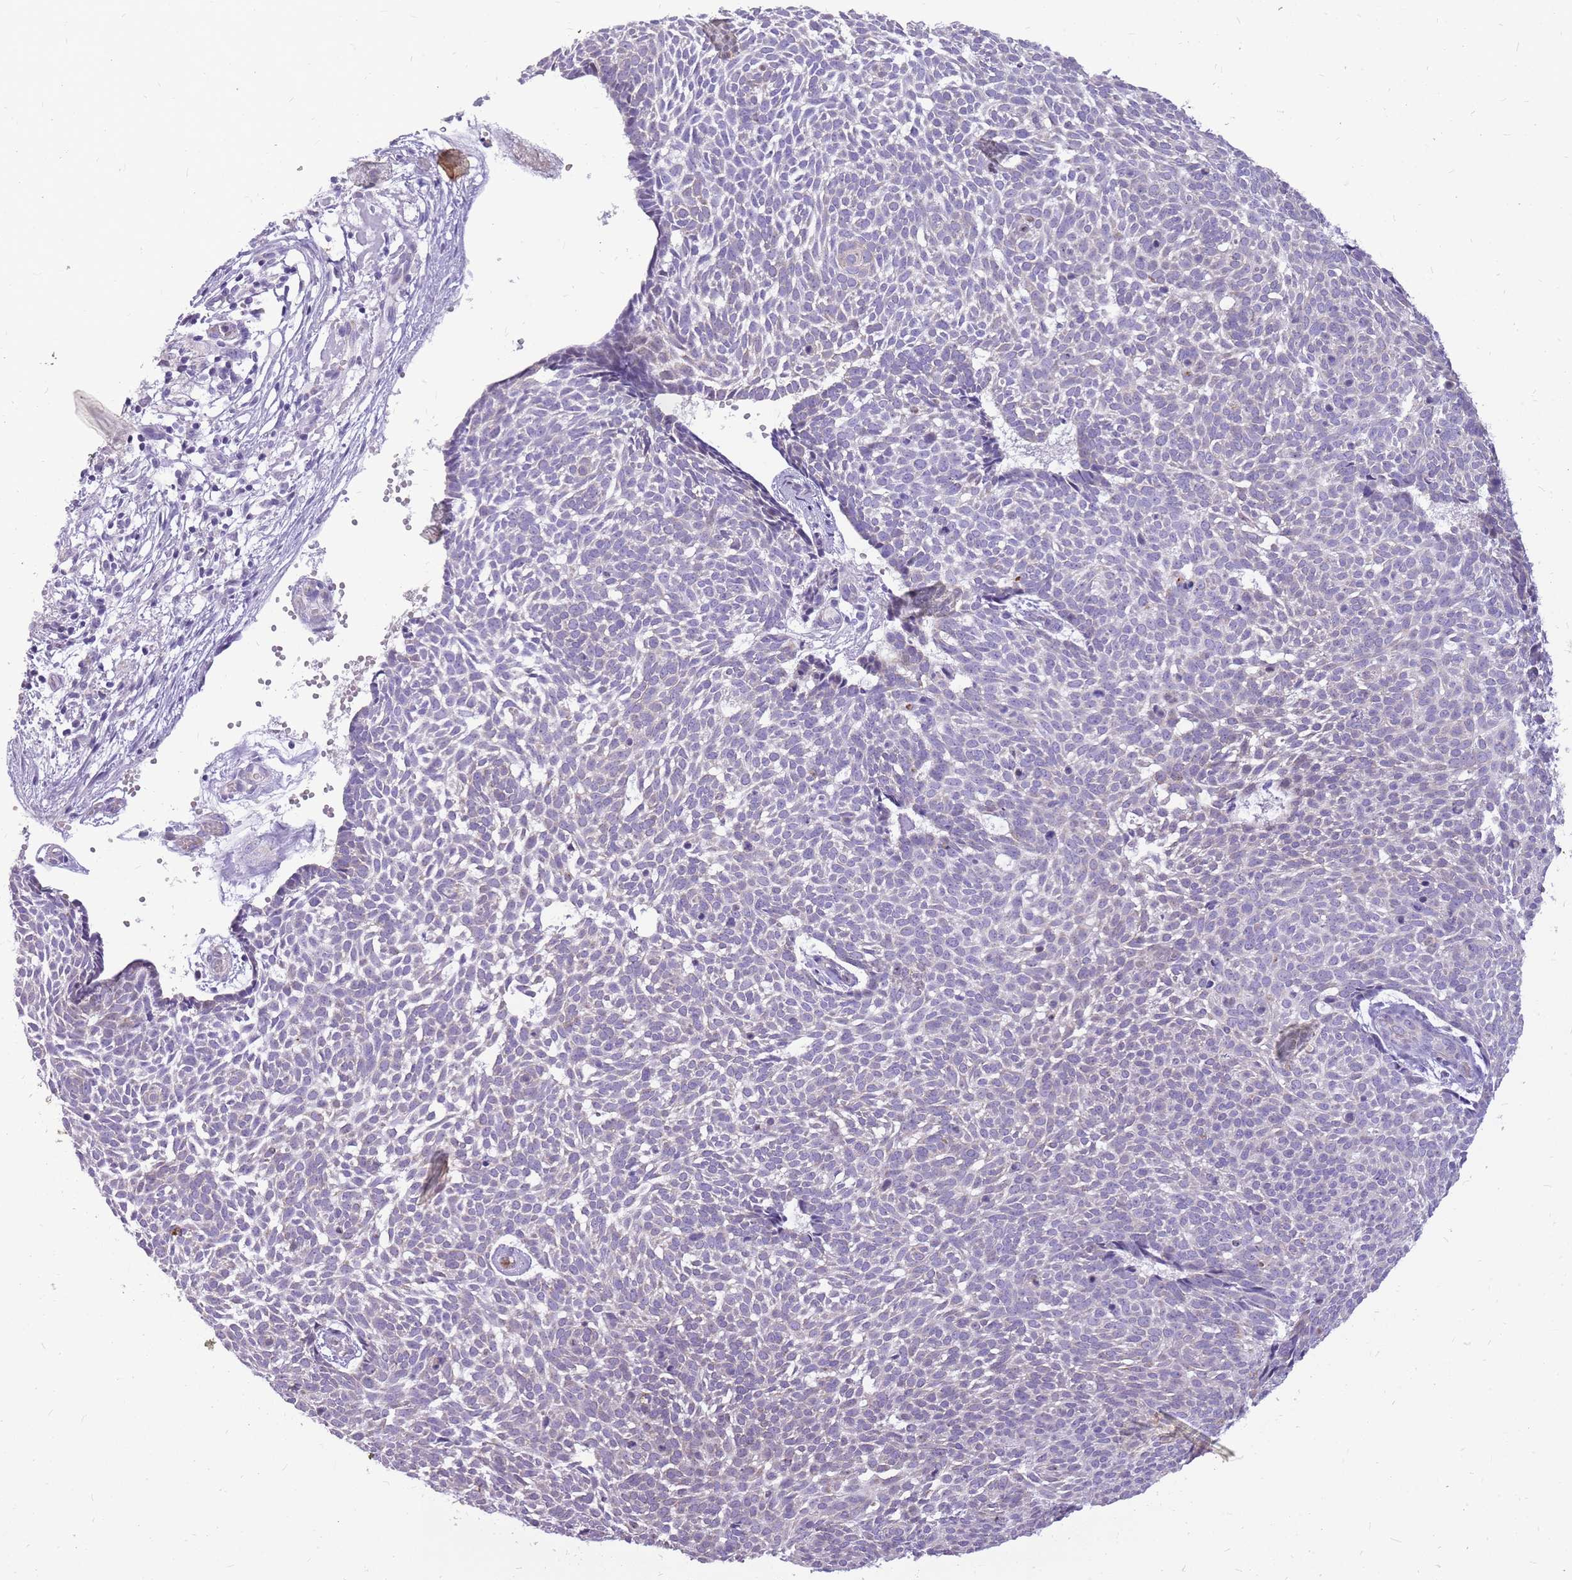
{"staining": {"intensity": "negative", "quantity": "none", "location": "none"}, "tissue": "skin cancer", "cell_type": "Tumor cells", "image_type": "cancer", "snomed": [{"axis": "morphology", "description": "Basal cell carcinoma"}, {"axis": "topography", "description": "Skin"}], "caption": "A histopathology image of skin cancer (basal cell carcinoma) stained for a protein exhibits no brown staining in tumor cells.", "gene": "PCNX1", "patient": {"sex": "male", "age": 61}}